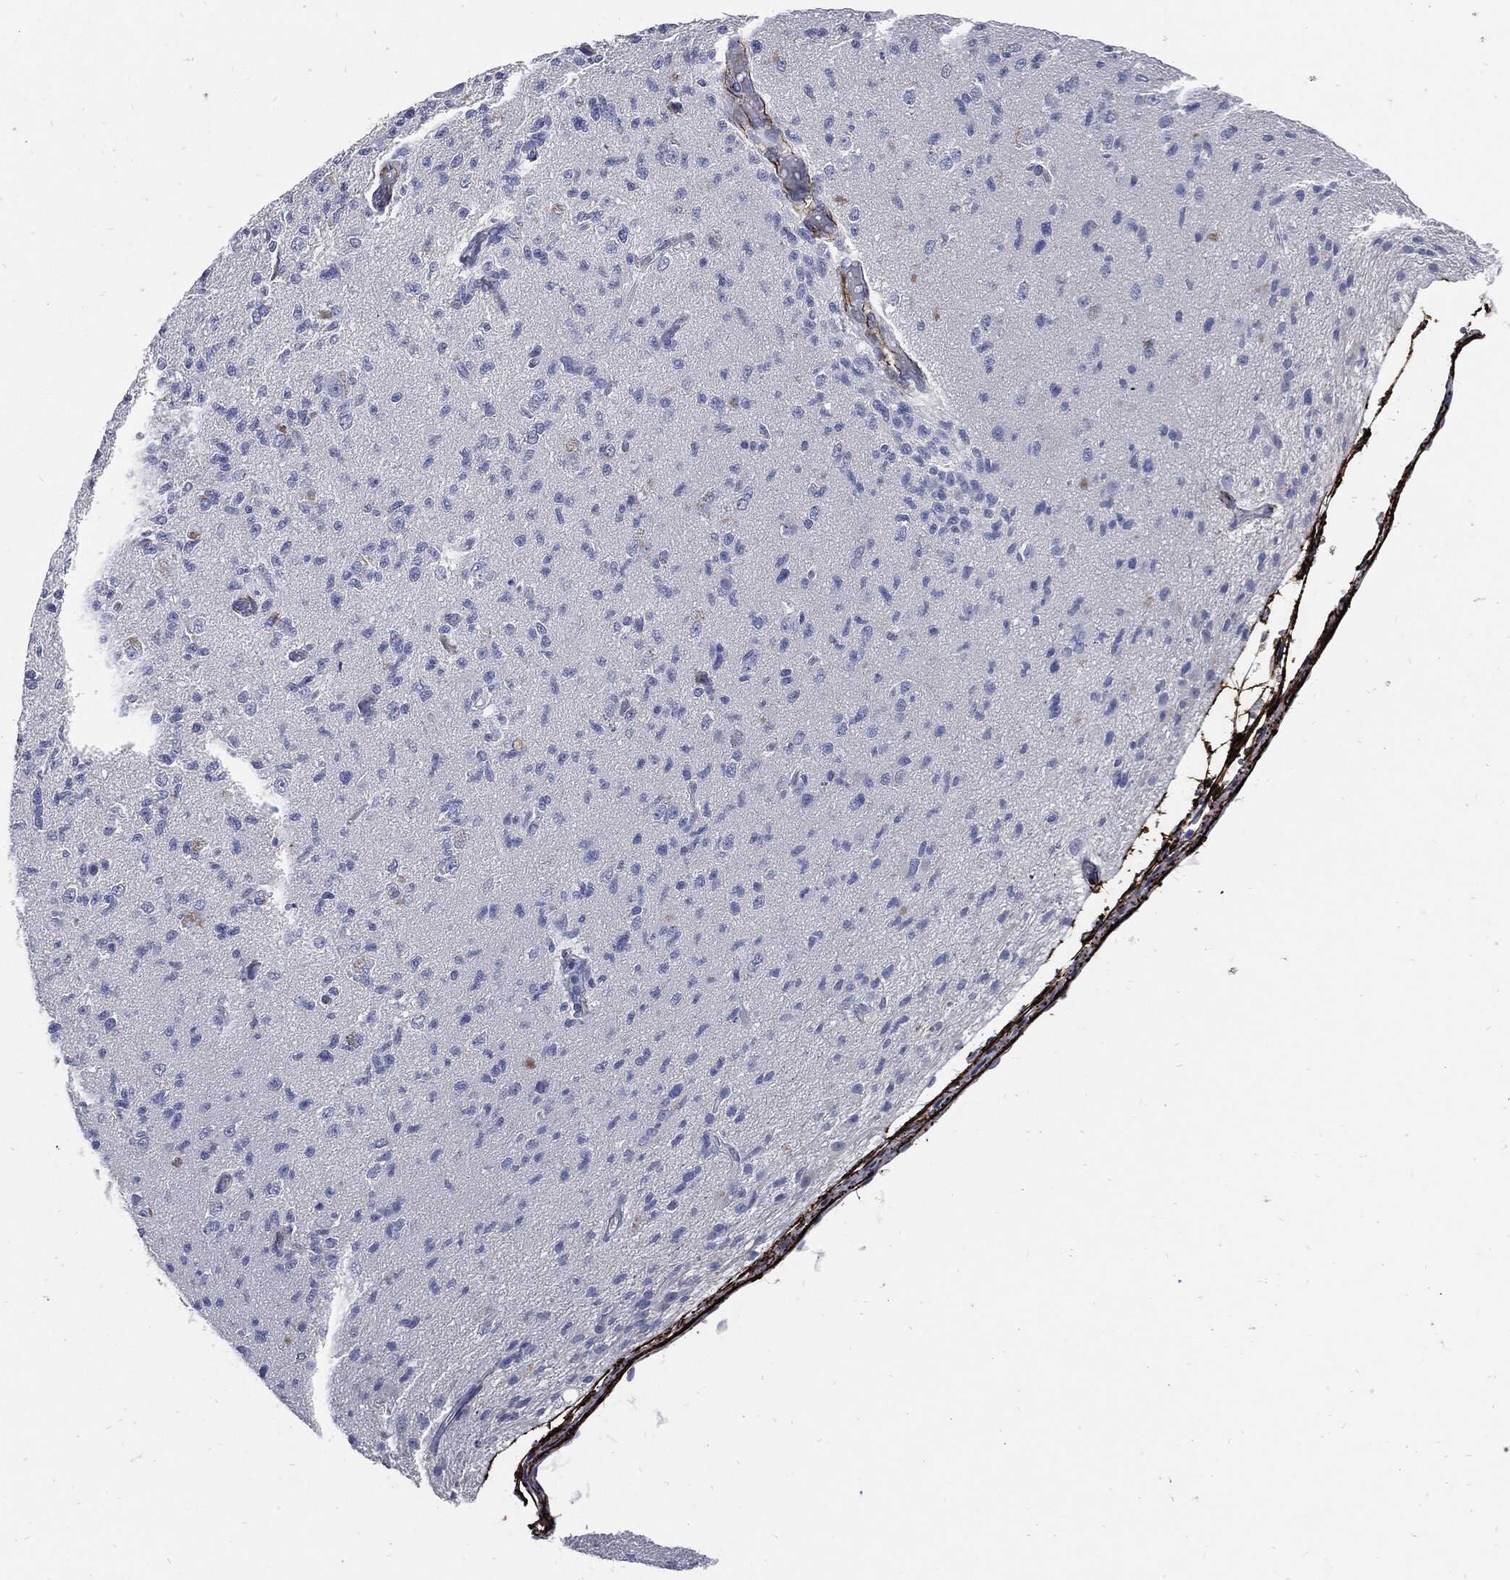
{"staining": {"intensity": "negative", "quantity": "none", "location": "none"}, "tissue": "glioma", "cell_type": "Tumor cells", "image_type": "cancer", "snomed": [{"axis": "morphology", "description": "Glioma, malignant, High grade"}, {"axis": "topography", "description": "Brain"}], "caption": "The image exhibits no significant staining in tumor cells of glioma.", "gene": "FBN1", "patient": {"sex": "male", "age": 56}}